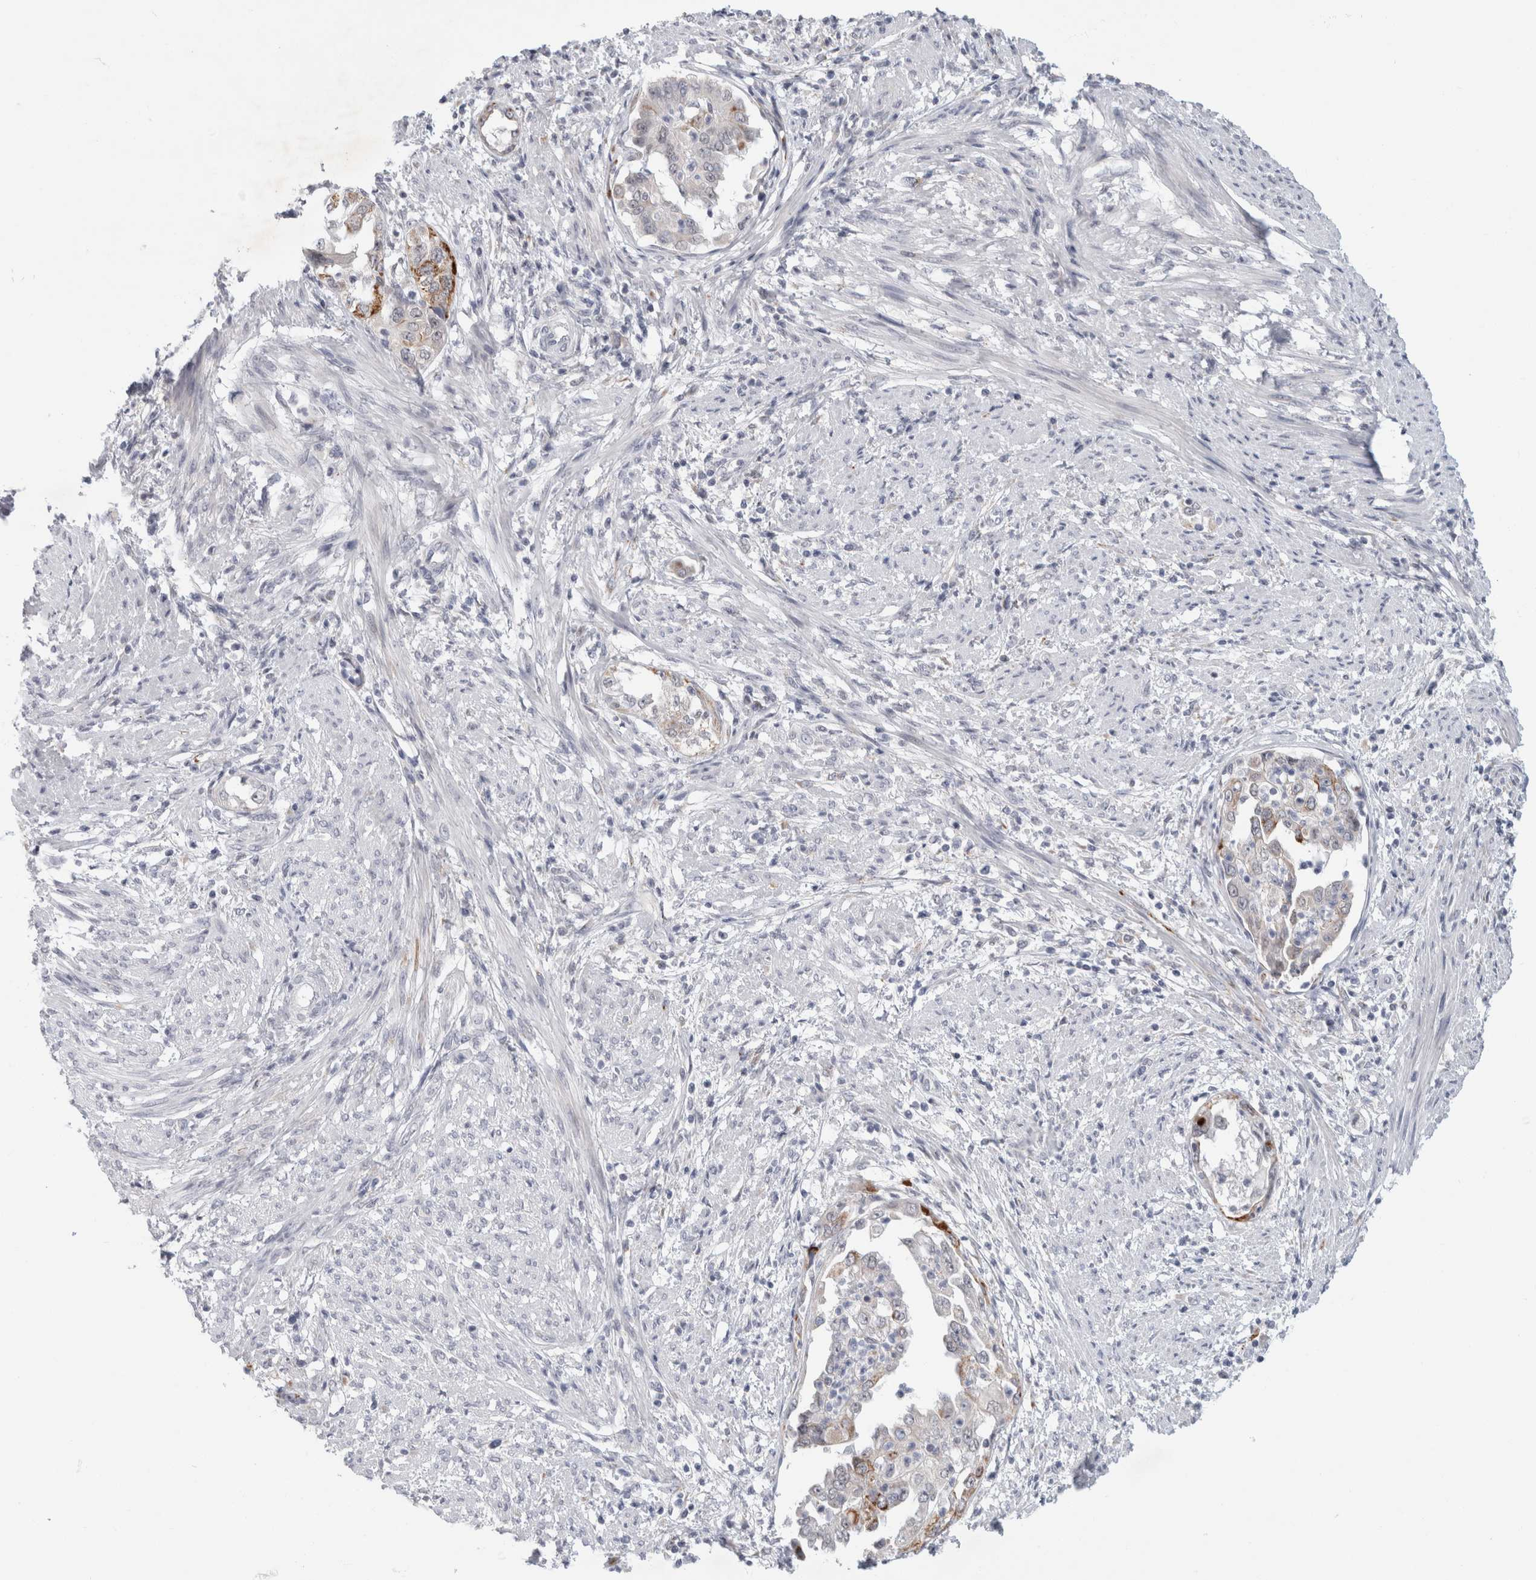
{"staining": {"intensity": "moderate", "quantity": "<25%", "location": "cytoplasmic/membranous"}, "tissue": "endometrial cancer", "cell_type": "Tumor cells", "image_type": "cancer", "snomed": [{"axis": "morphology", "description": "Adenocarcinoma, NOS"}, {"axis": "topography", "description": "Endometrium"}], "caption": "The photomicrograph shows immunohistochemical staining of endometrial cancer. There is moderate cytoplasmic/membranous staining is present in approximately <25% of tumor cells. (Brightfield microscopy of DAB IHC at high magnification).", "gene": "NIPA1", "patient": {"sex": "female", "age": 85}}